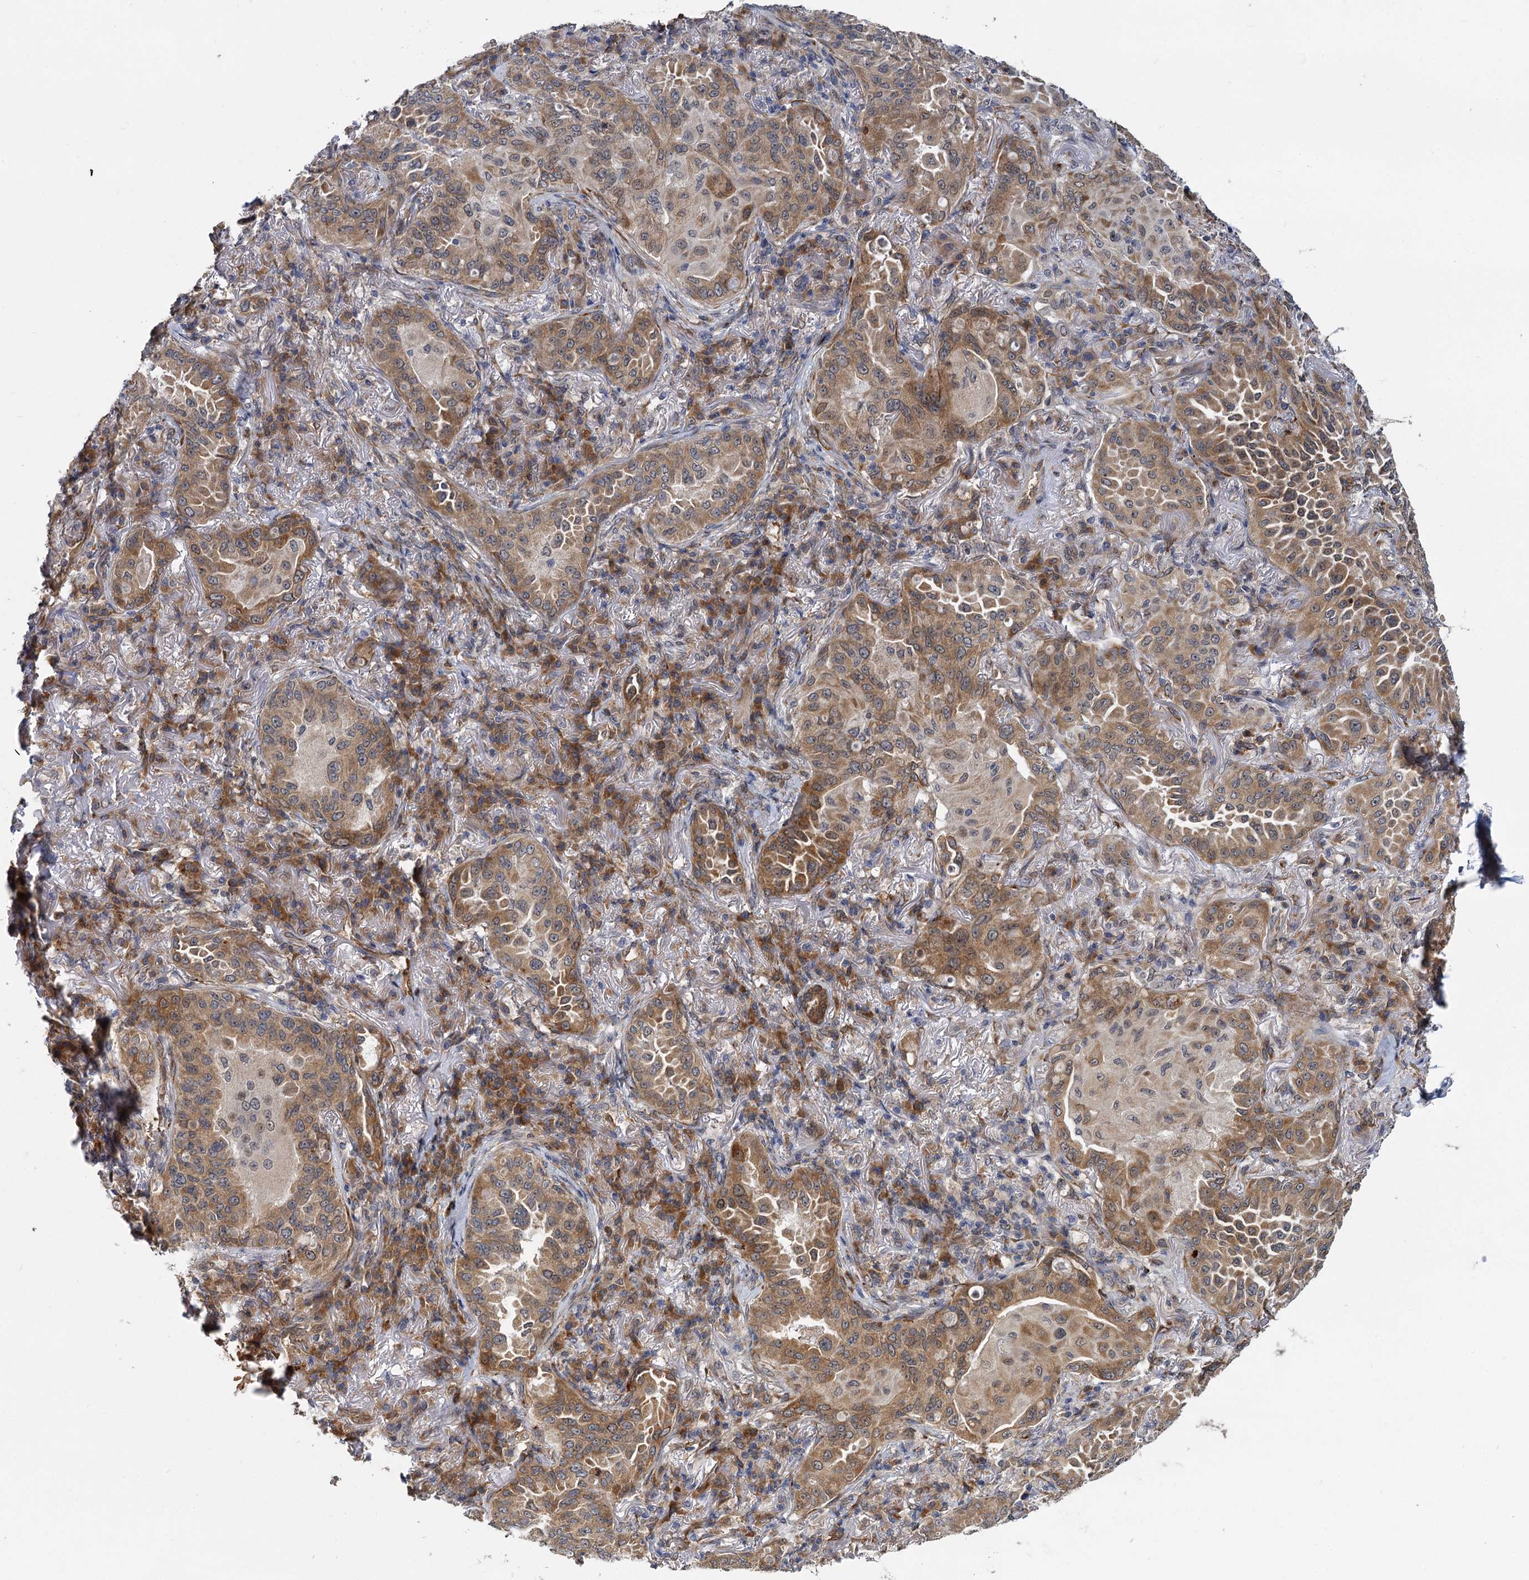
{"staining": {"intensity": "moderate", "quantity": ">75%", "location": "cytoplasmic/membranous"}, "tissue": "lung cancer", "cell_type": "Tumor cells", "image_type": "cancer", "snomed": [{"axis": "morphology", "description": "Adenocarcinoma, NOS"}, {"axis": "topography", "description": "Lung"}], "caption": "A brown stain shows moderate cytoplasmic/membranous positivity of a protein in adenocarcinoma (lung) tumor cells.", "gene": "APBA2", "patient": {"sex": "female", "age": 69}}